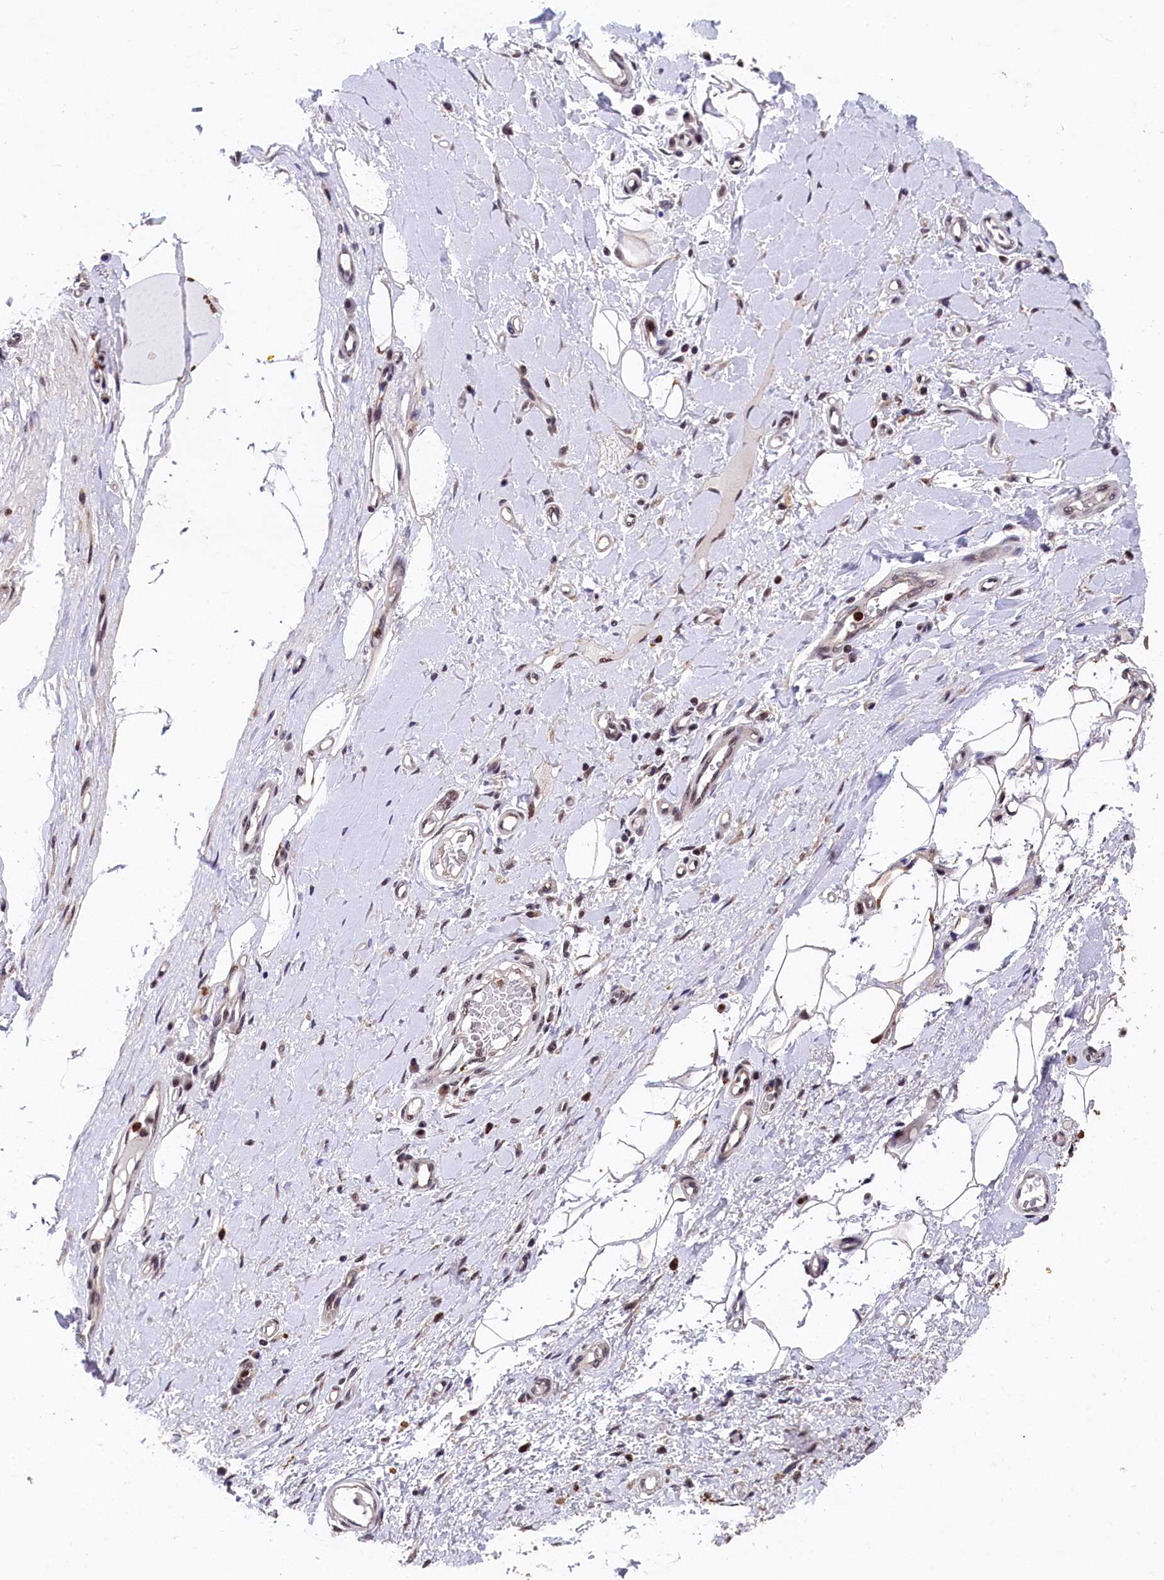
{"staining": {"intensity": "moderate", "quantity": ">75%", "location": "nuclear"}, "tissue": "adipose tissue", "cell_type": "Adipocytes", "image_type": "normal", "snomed": [{"axis": "morphology", "description": "Normal tissue, NOS"}, {"axis": "morphology", "description": "Adenocarcinoma, NOS"}, {"axis": "topography", "description": "Esophagus"}, {"axis": "topography", "description": "Stomach, upper"}, {"axis": "topography", "description": "Peripheral nerve tissue"}], "caption": "Normal adipose tissue demonstrates moderate nuclear staining in about >75% of adipocytes.", "gene": "ADIG", "patient": {"sex": "male", "age": 62}}